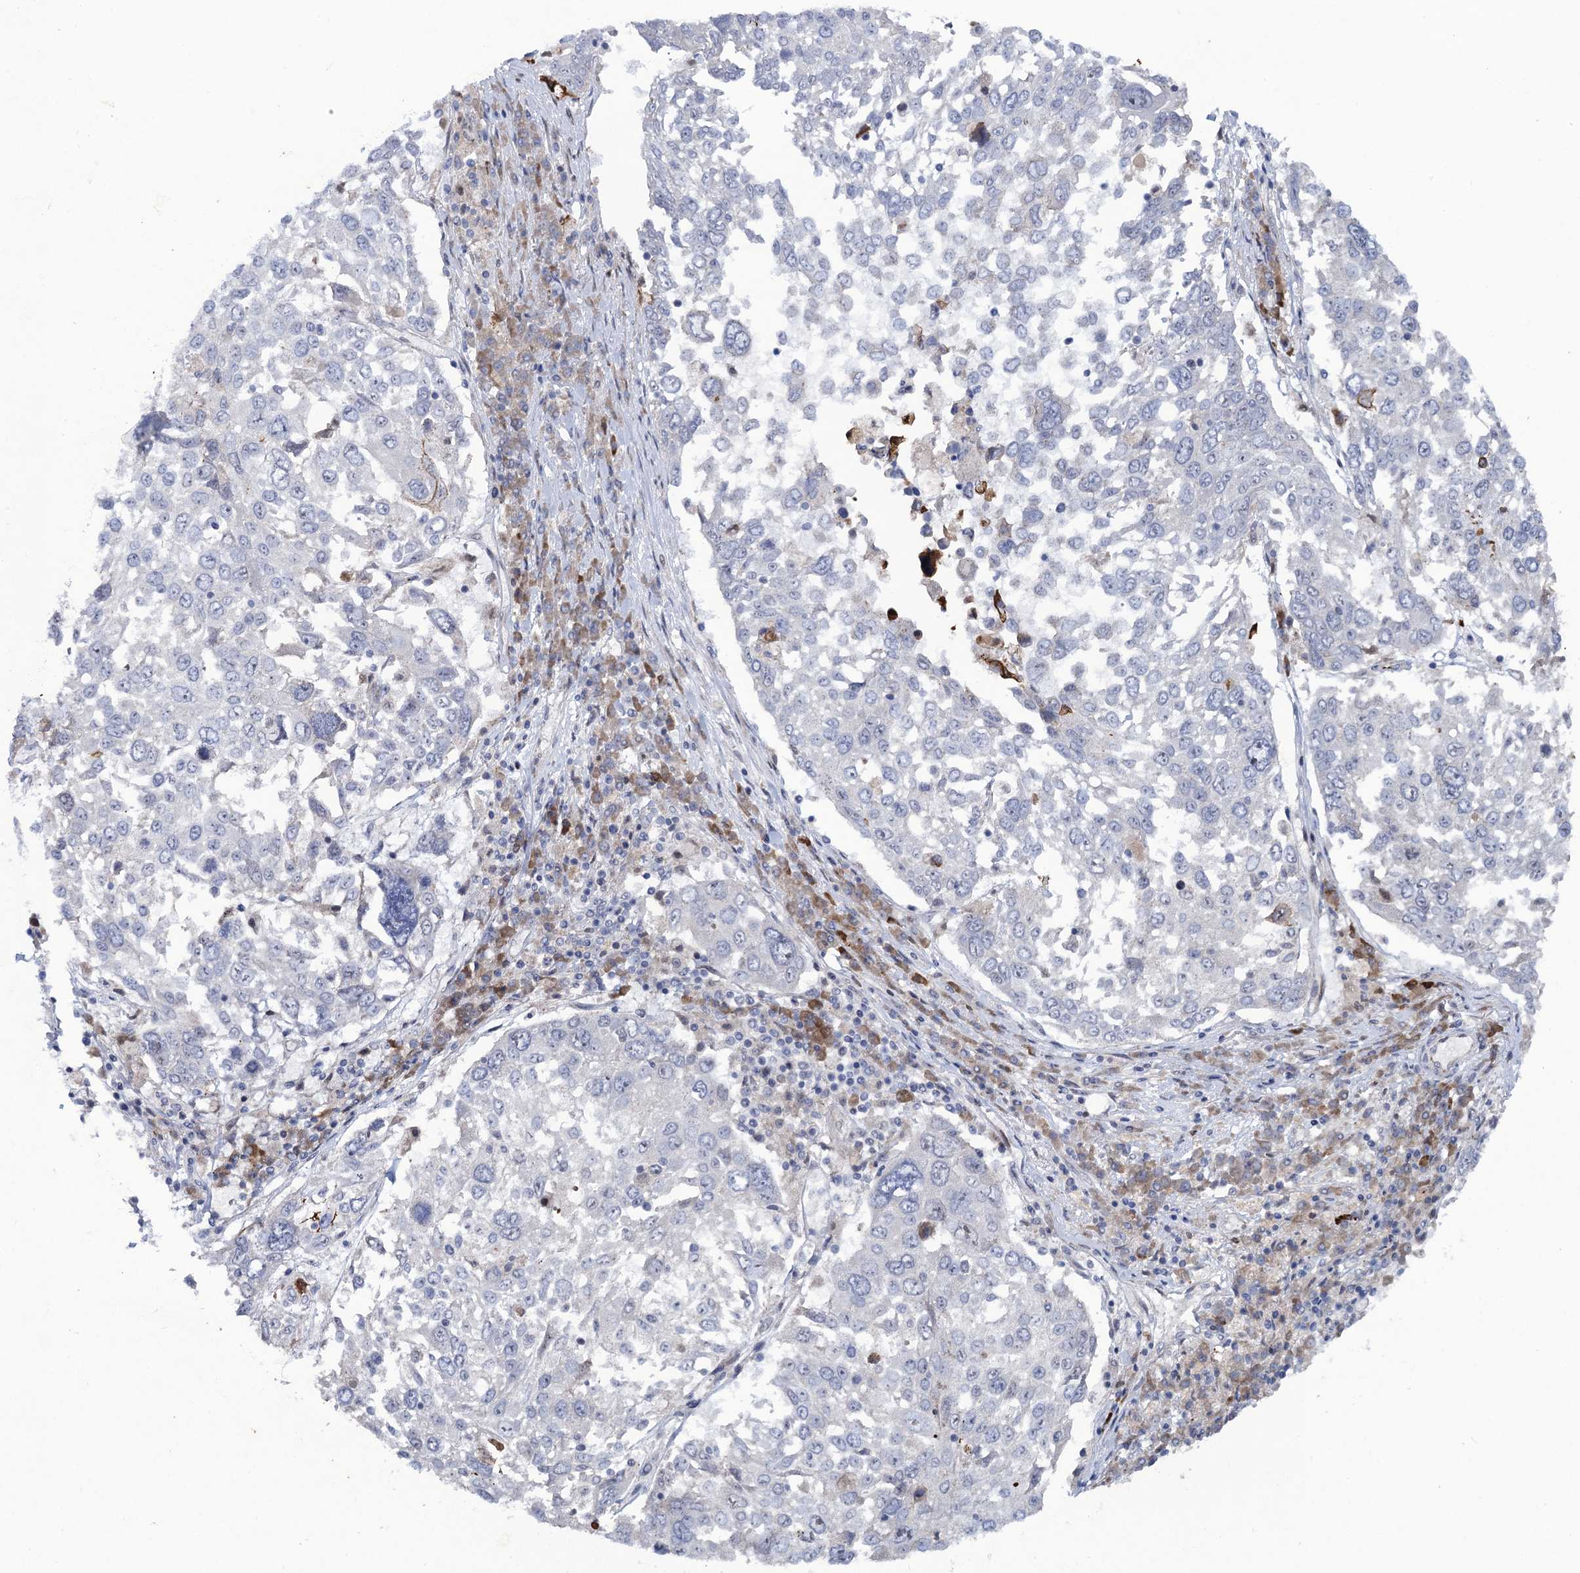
{"staining": {"intensity": "negative", "quantity": "none", "location": "none"}, "tissue": "lung cancer", "cell_type": "Tumor cells", "image_type": "cancer", "snomed": [{"axis": "morphology", "description": "Squamous cell carcinoma, NOS"}, {"axis": "topography", "description": "Lung"}], "caption": "Tumor cells are negative for protein expression in human lung squamous cell carcinoma.", "gene": "QPCTL", "patient": {"sex": "male", "age": 65}}